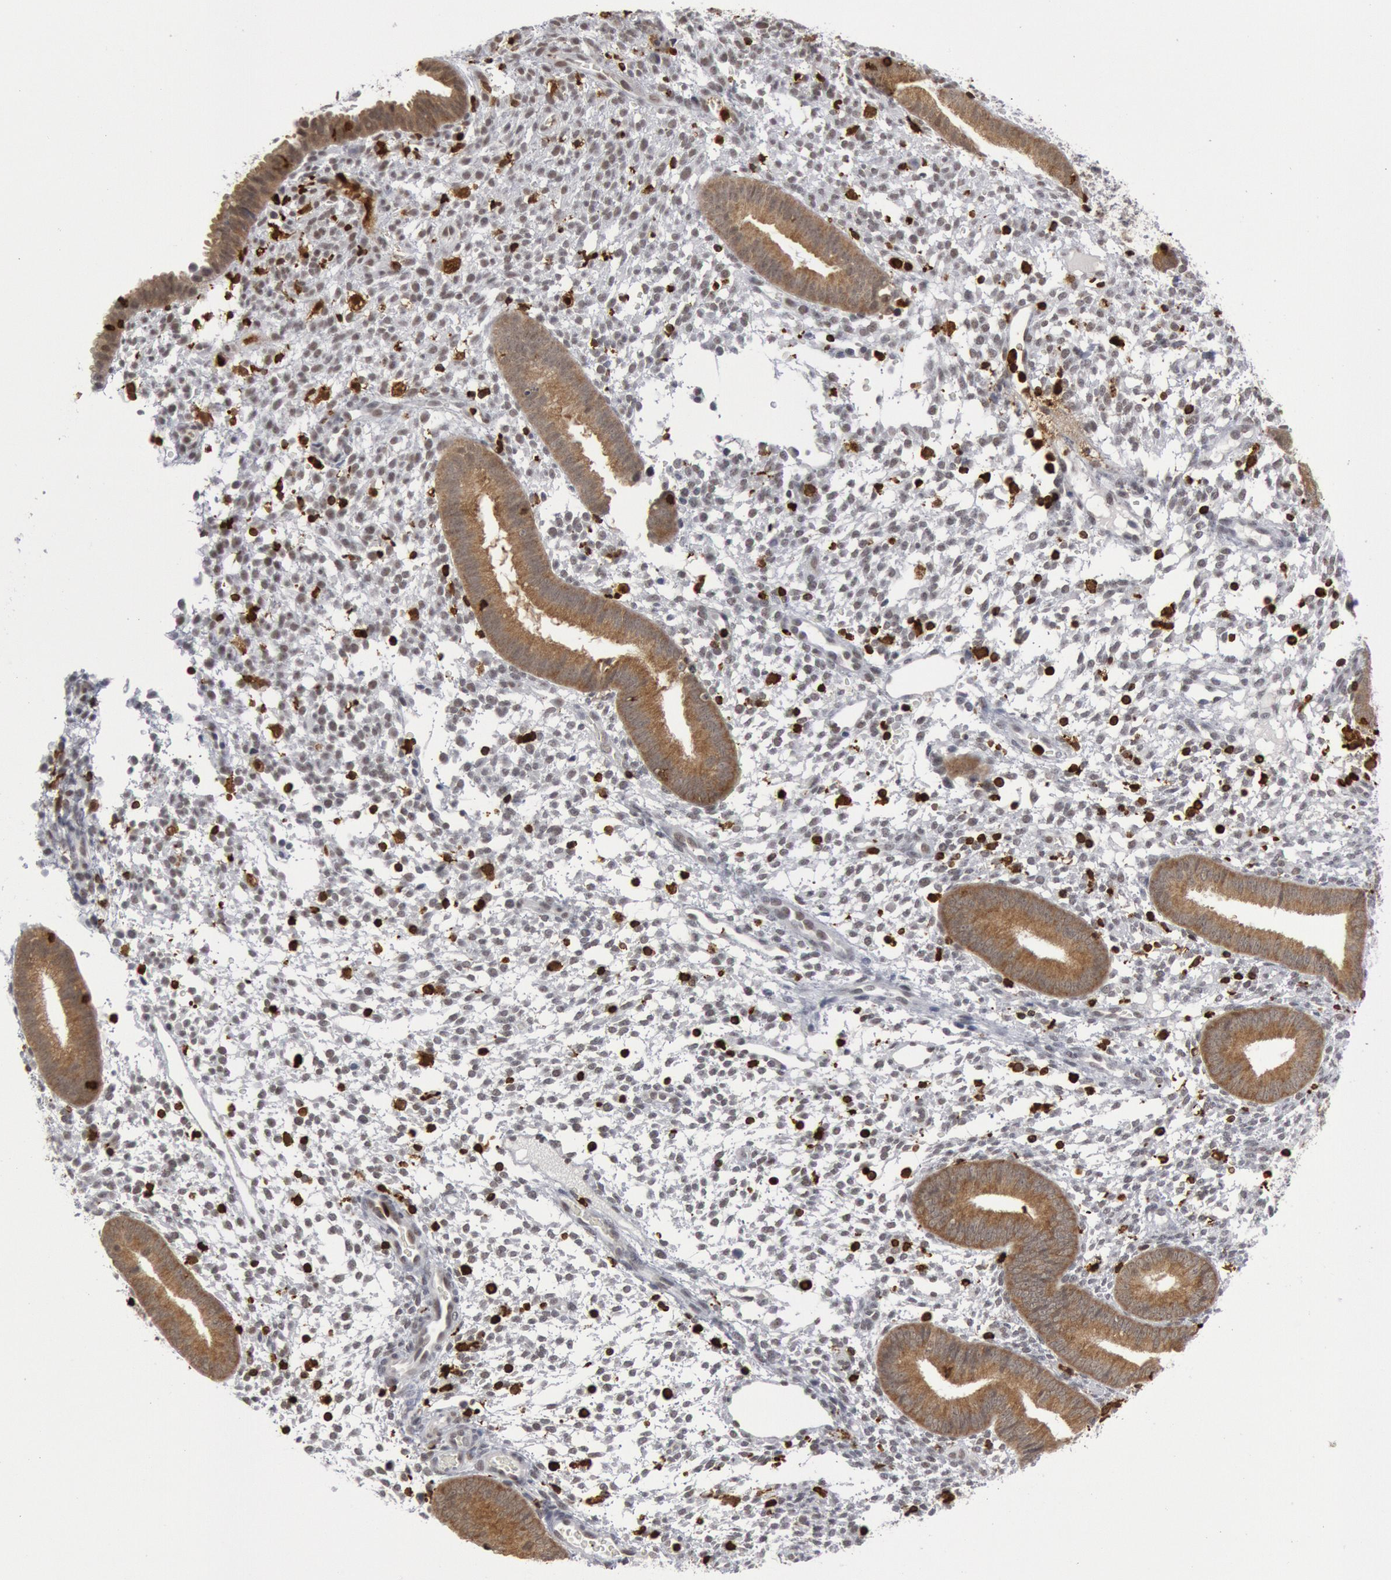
{"staining": {"intensity": "negative", "quantity": "none", "location": "none"}, "tissue": "endometrium", "cell_type": "Cells in endometrial stroma", "image_type": "normal", "snomed": [{"axis": "morphology", "description": "Normal tissue, NOS"}, {"axis": "topography", "description": "Endometrium"}], "caption": "IHC image of unremarkable endometrium: endometrium stained with DAB (3,3'-diaminobenzidine) shows no significant protein staining in cells in endometrial stroma.", "gene": "PTPN6", "patient": {"sex": "female", "age": 35}}